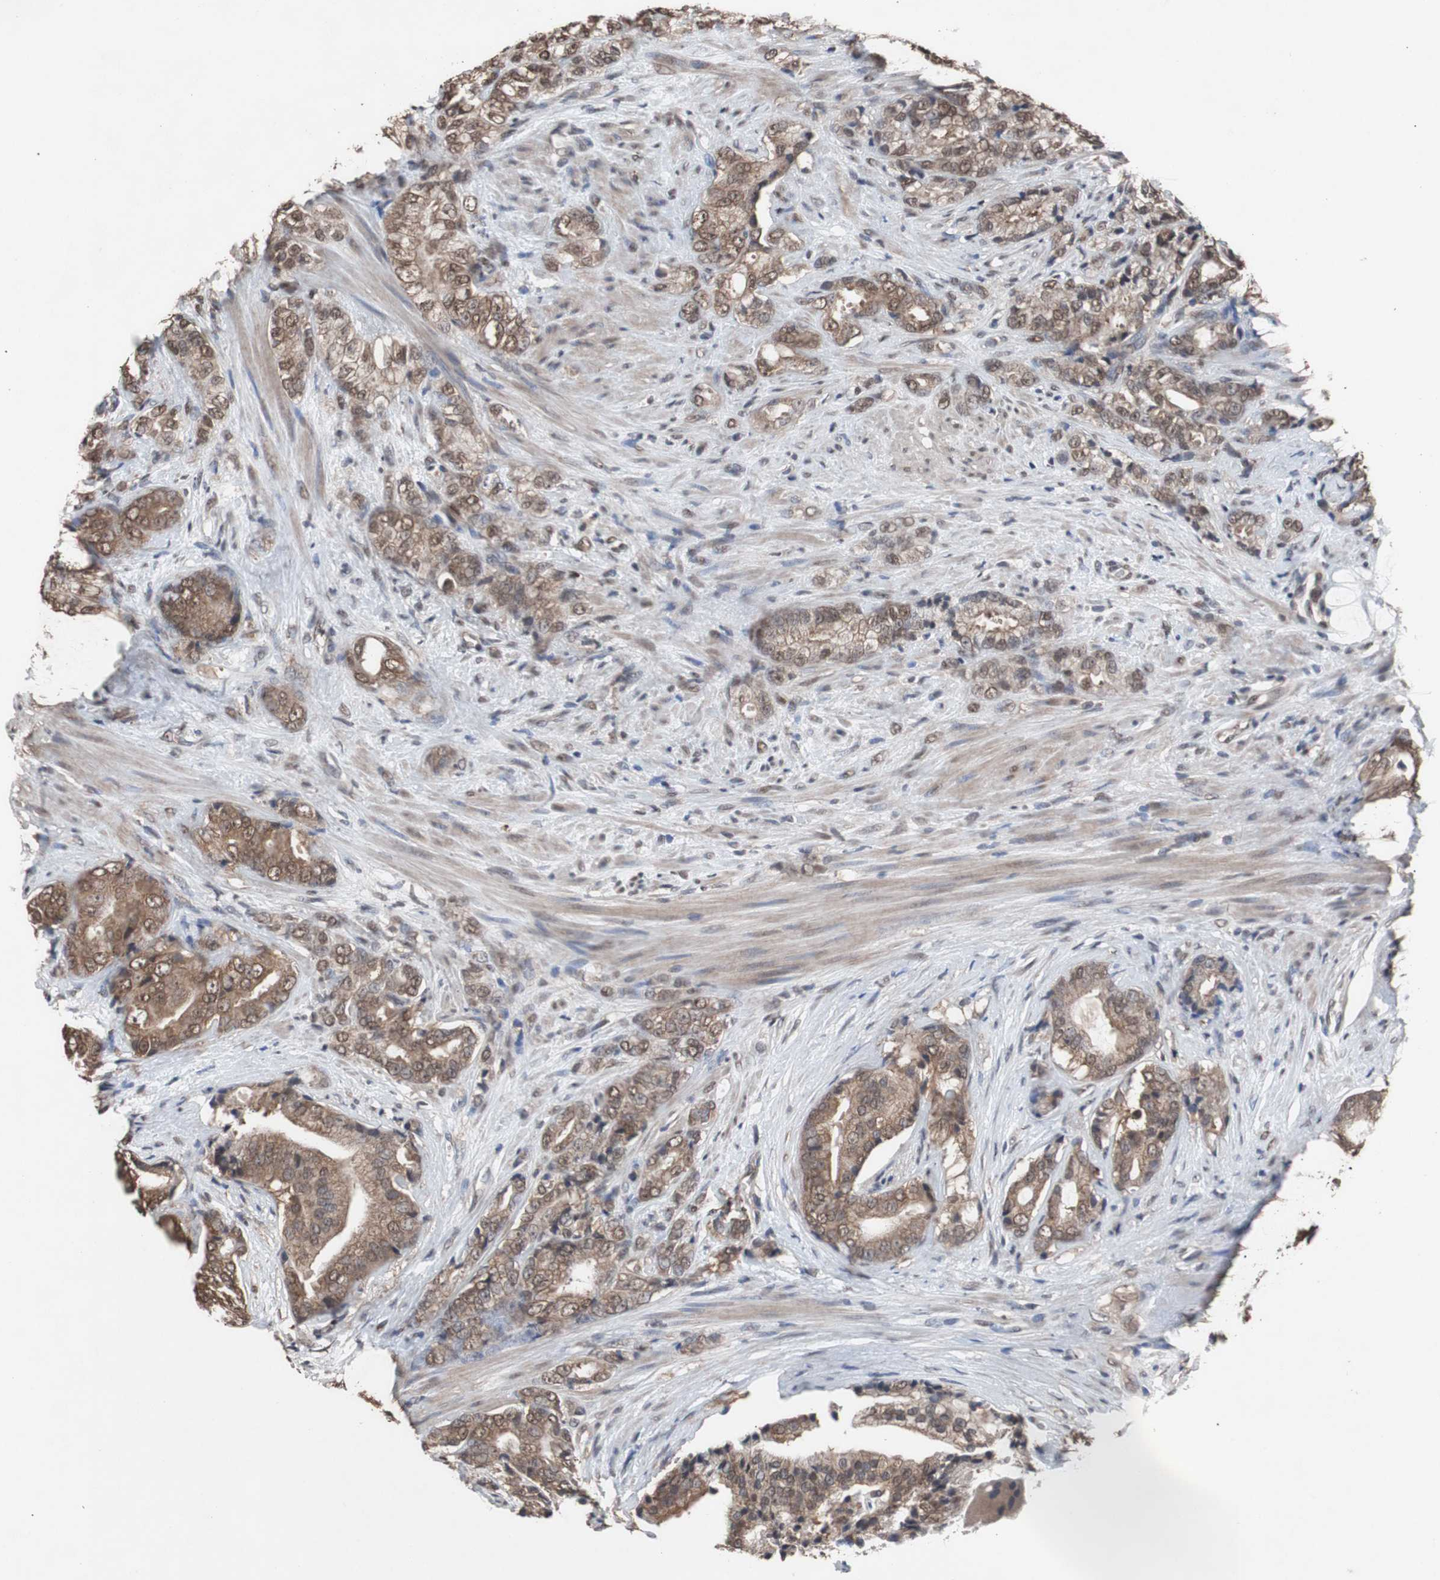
{"staining": {"intensity": "moderate", "quantity": ">75%", "location": "cytoplasmic/membranous"}, "tissue": "prostate cancer", "cell_type": "Tumor cells", "image_type": "cancer", "snomed": [{"axis": "morphology", "description": "Adenocarcinoma, Low grade"}, {"axis": "topography", "description": "Prostate"}], "caption": "A medium amount of moderate cytoplasmic/membranous expression is identified in approximately >75% of tumor cells in prostate cancer tissue. The protein is shown in brown color, while the nuclei are stained blue.", "gene": "MED27", "patient": {"sex": "male", "age": 58}}